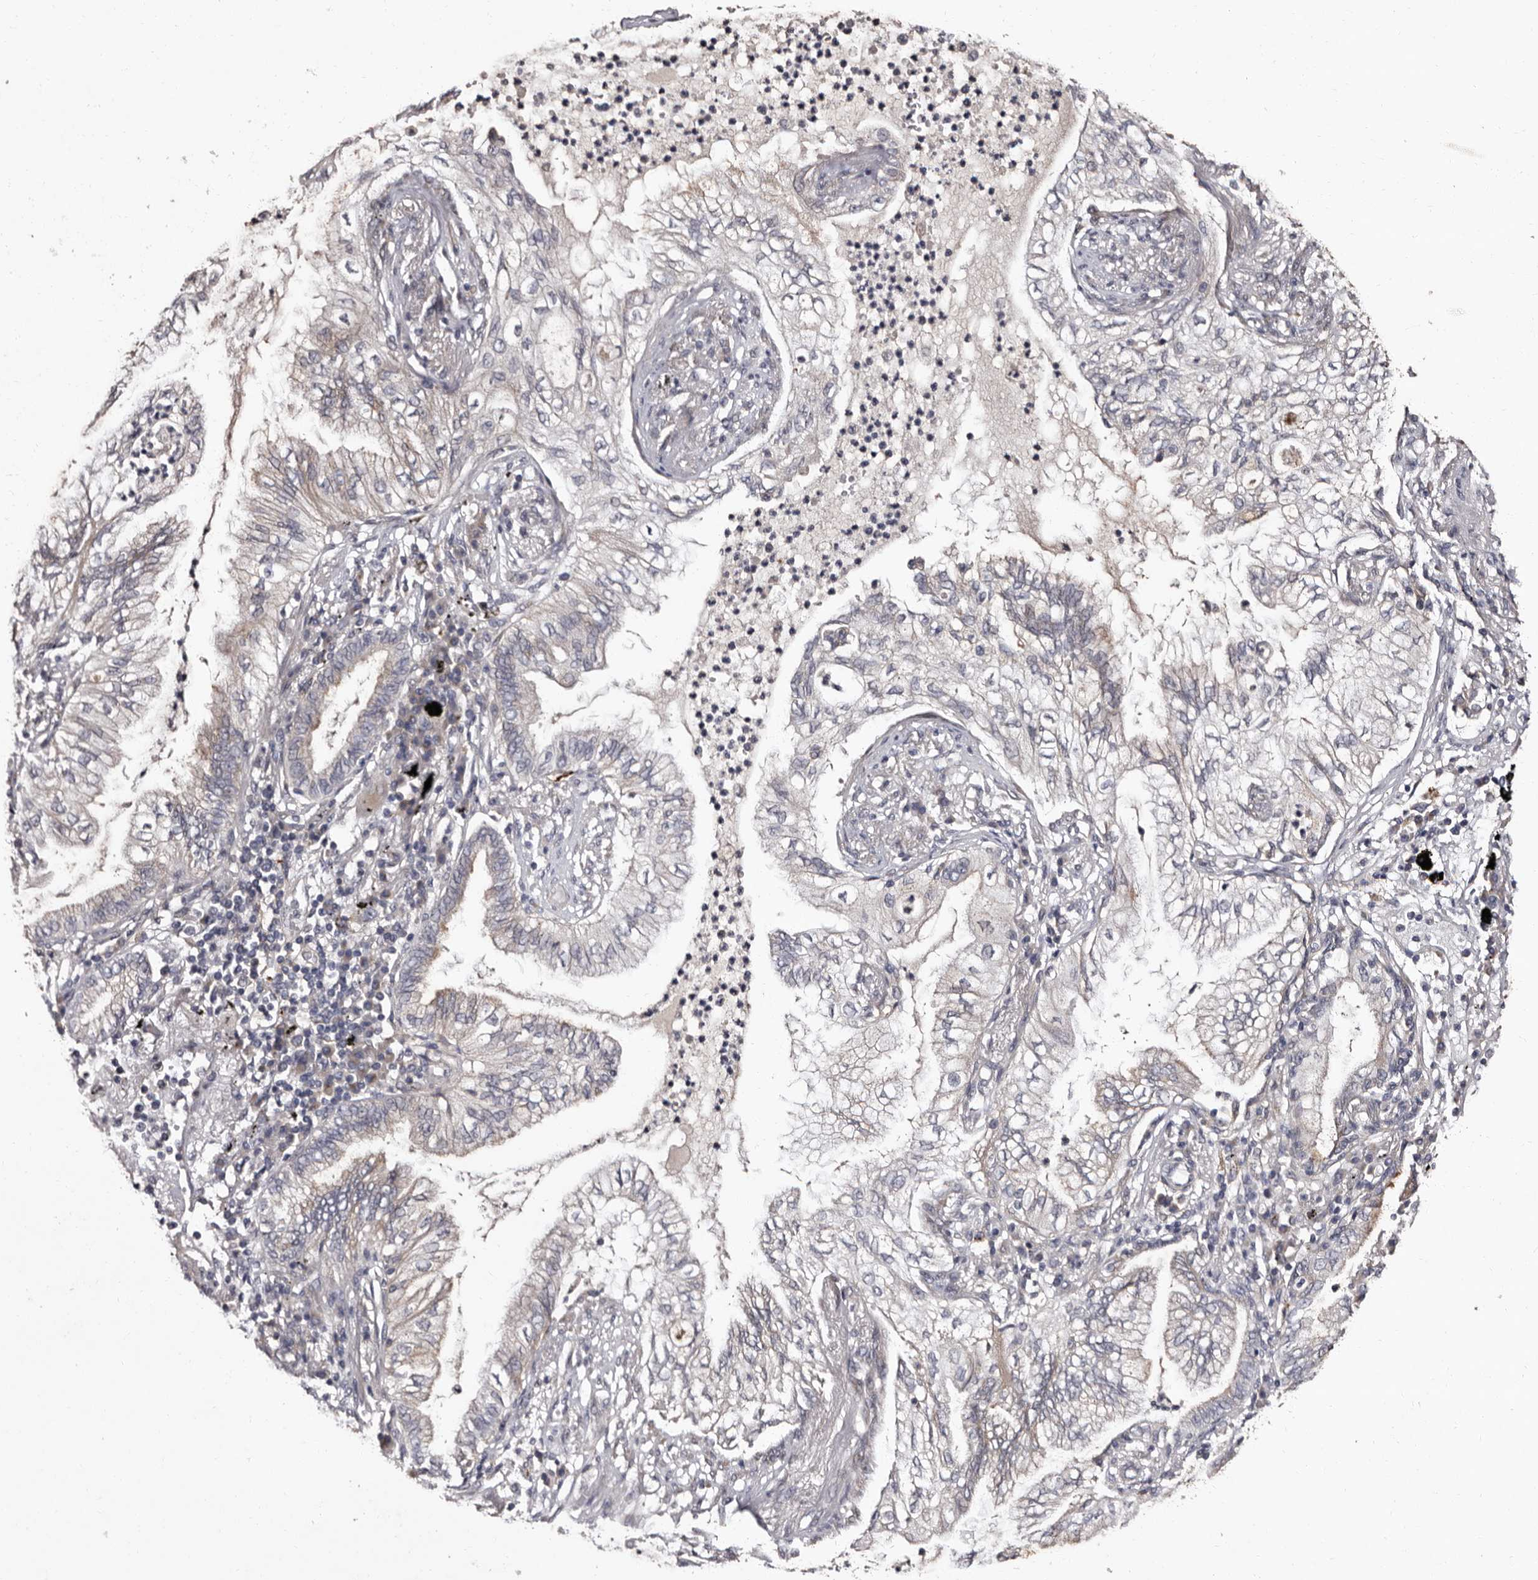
{"staining": {"intensity": "negative", "quantity": "none", "location": "none"}, "tissue": "lung cancer", "cell_type": "Tumor cells", "image_type": "cancer", "snomed": [{"axis": "morphology", "description": "Normal tissue, NOS"}, {"axis": "morphology", "description": "Adenocarcinoma, NOS"}, {"axis": "topography", "description": "Bronchus"}, {"axis": "topography", "description": "Lung"}], "caption": "There is no significant positivity in tumor cells of adenocarcinoma (lung).", "gene": "FAM91A1", "patient": {"sex": "female", "age": 70}}